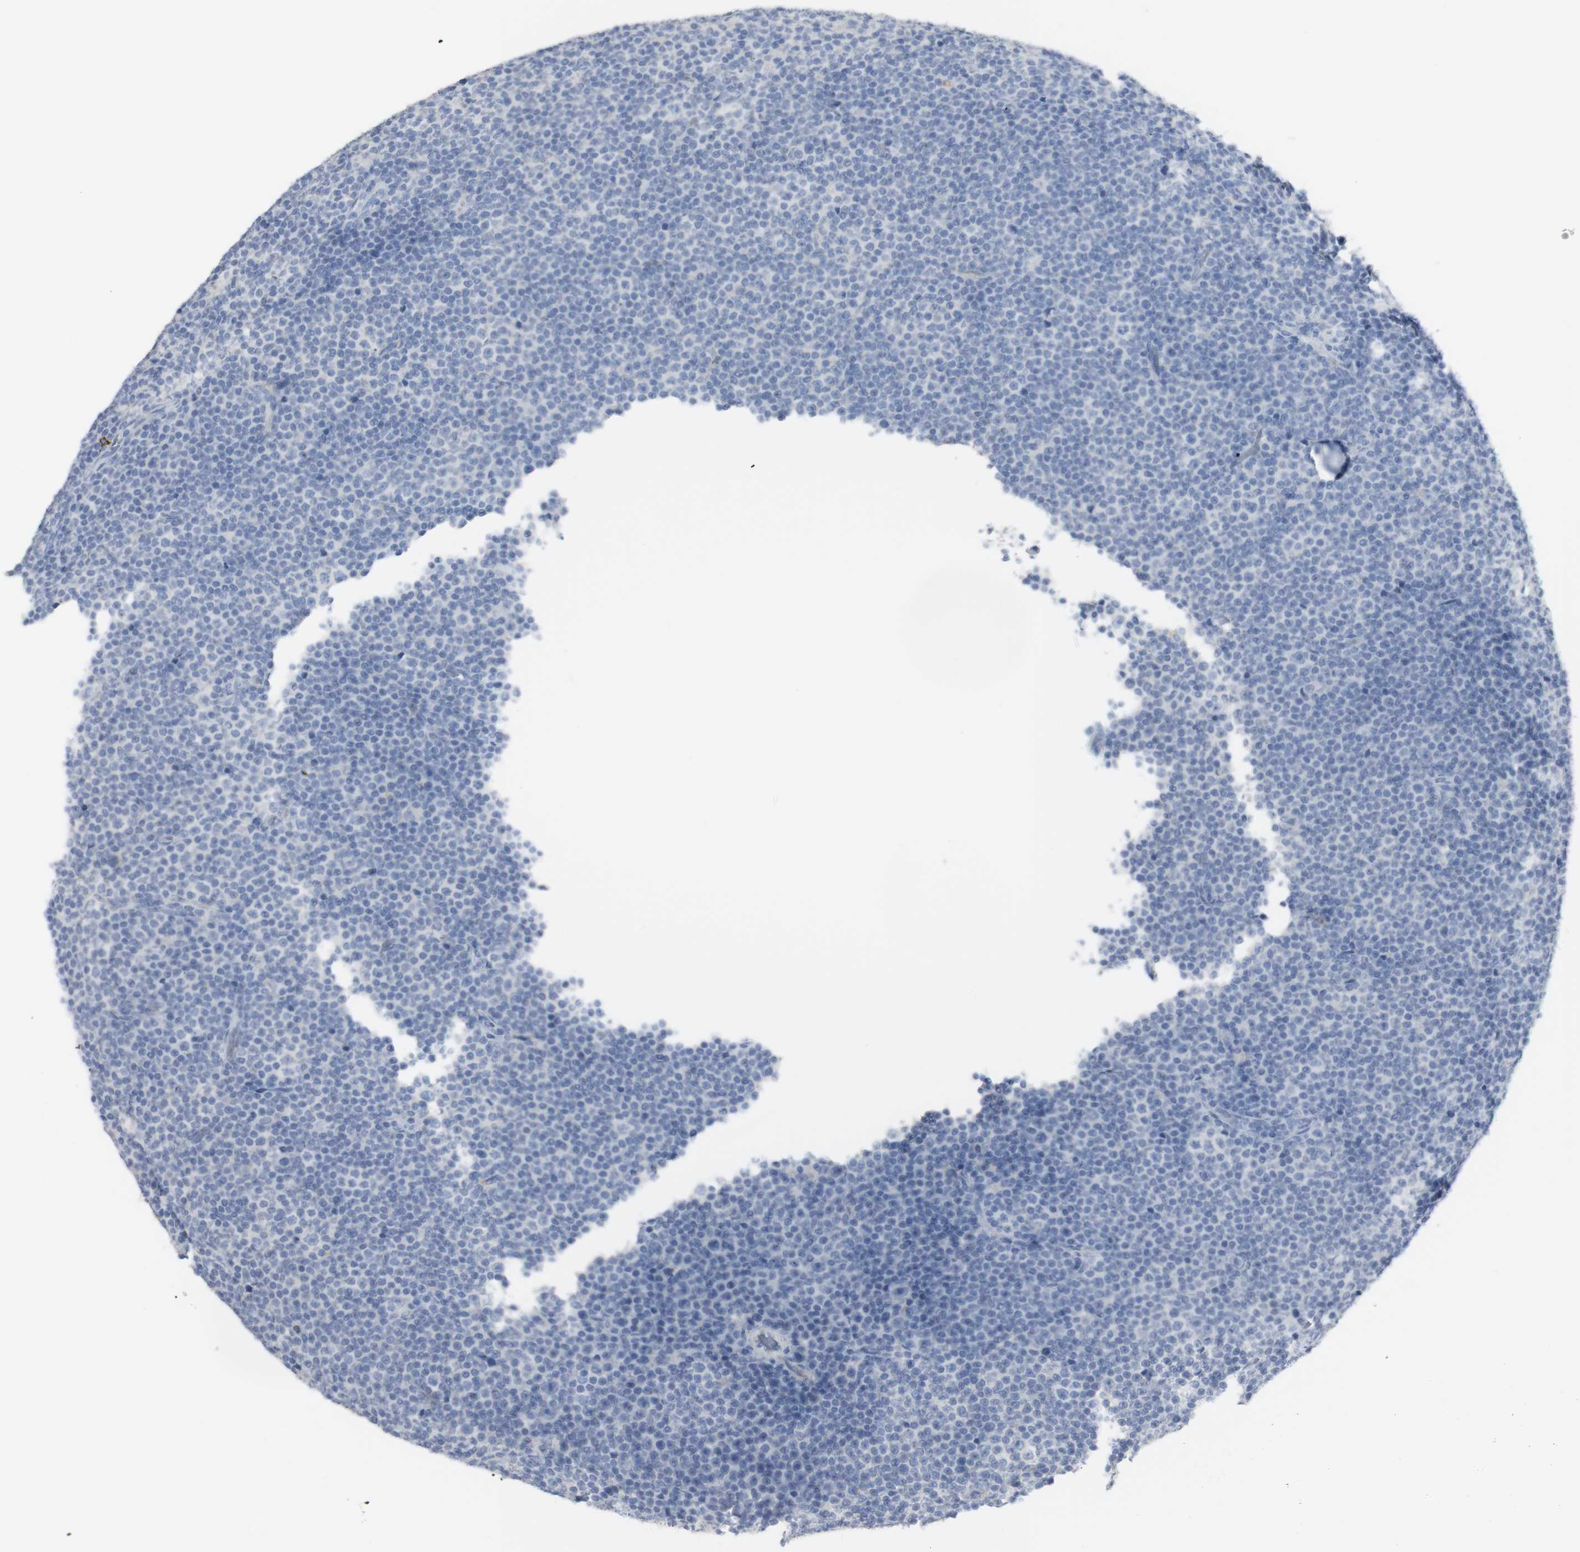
{"staining": {"intensity": "negative", "quantity": "none", "location": "none"}, "tissue": "lymphoma", "cell_type": "Tumor cells", "image_type": "cancer", "snomed": [{"axis": "morphology", "description": "Malignant lymphoma, non-Hodgkin's type, Low grade"}, {"axis": "topography", "description": "Lymph node"}], "caption": "Immunohistochemical staining of human lymphoma reveals no significant positivity in tumor cells.", "gene": "CD207", "patient": {"sex": "female", "age": 67}}